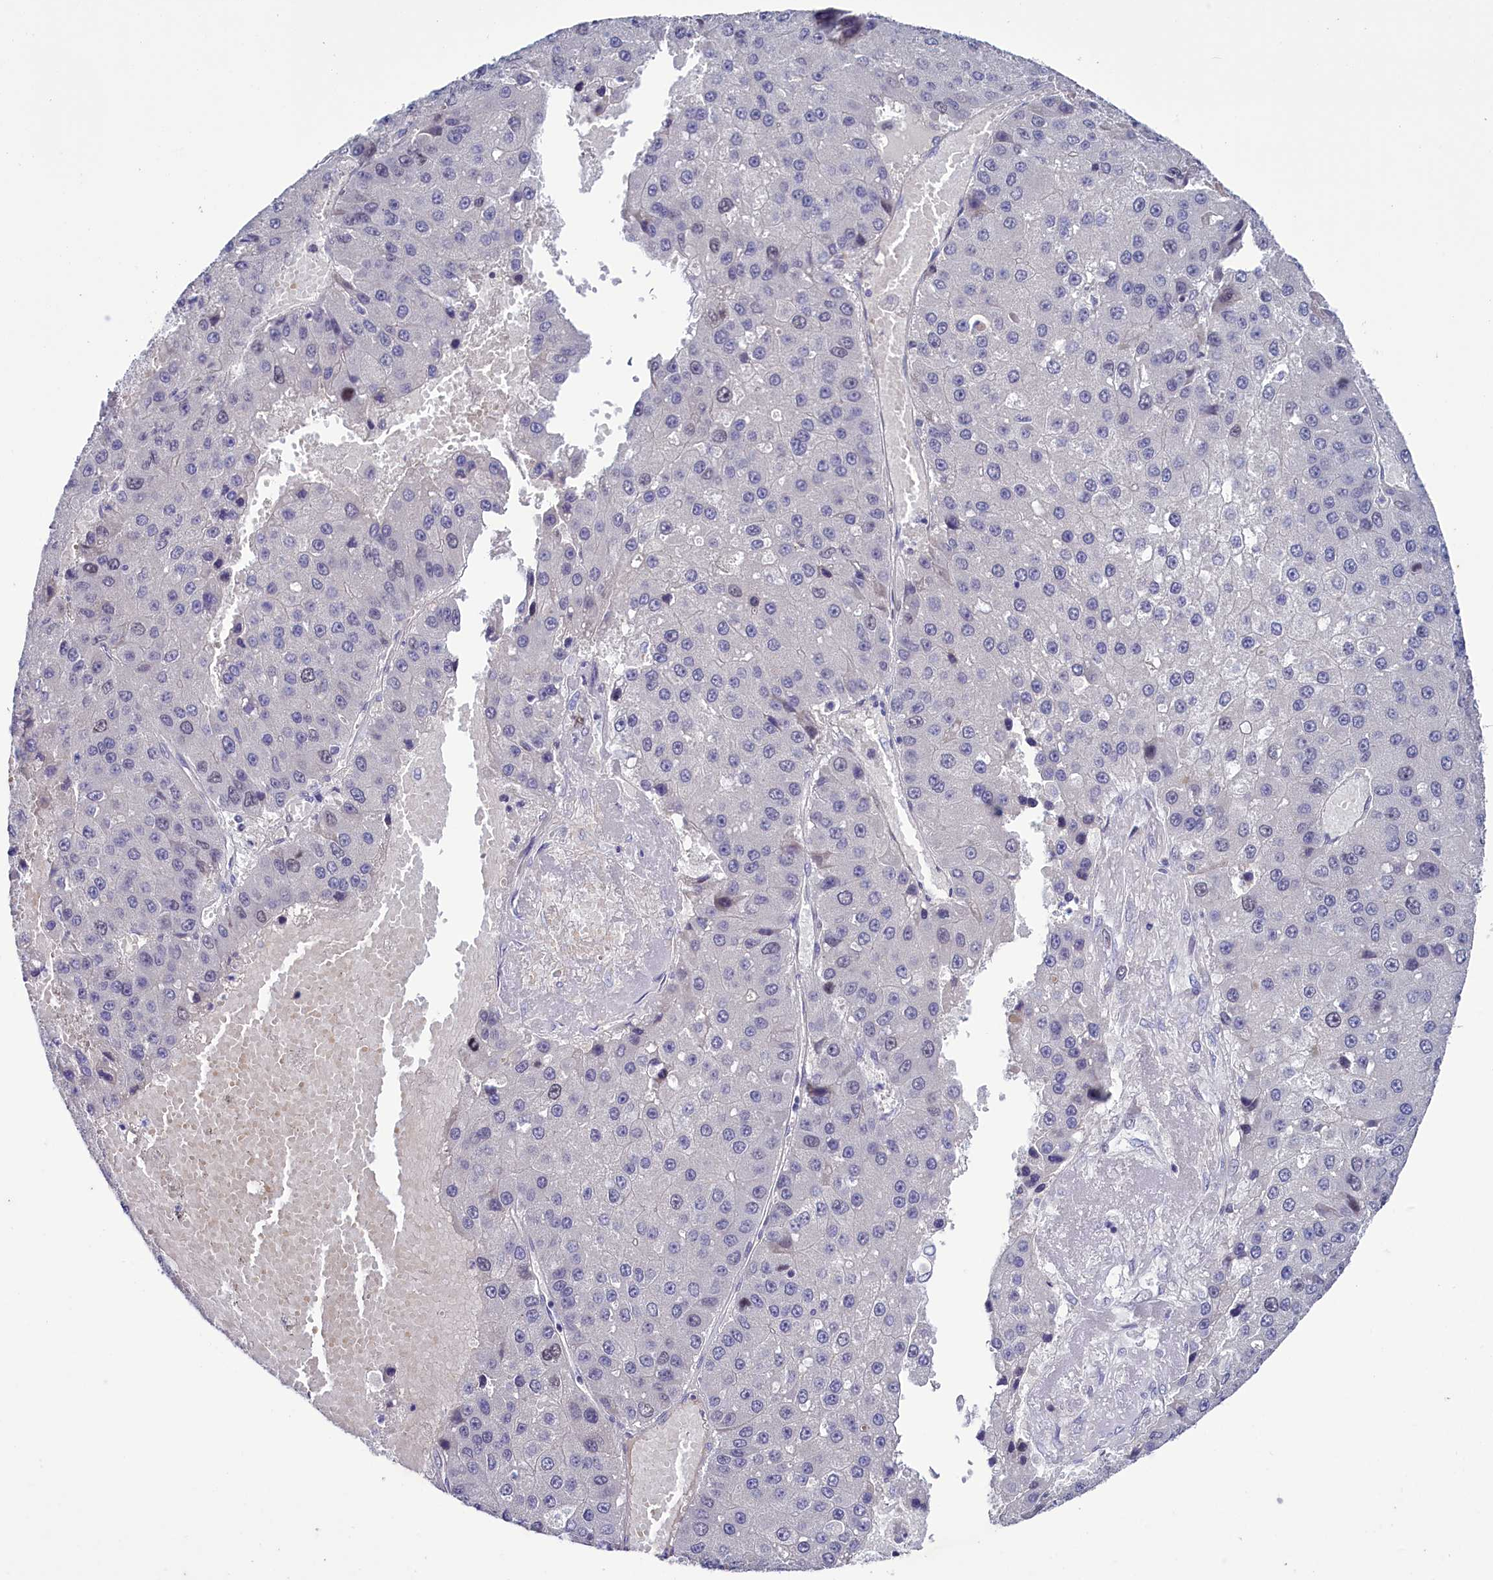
{"staining": {"intensity": "negative", "quantity": "none", "location": "none"}, "tissue": "liver cancer", "cell_type": "Tumor cells", "image_type": "cancer", "snomed": [{"axis": "morphology", "description": "Carcinoma, Hepatocellular, NOS"}, {"axis": "topography", "description": "Liver"}], "caption": "This histopathology image is of liver cancer (hepatocellular carcinoma) stained with IHC to label a protein in brown with the nuclei are counter-stained blue. There is no staining in tumor cells.", "gene": "FAM111B", "patient": {"sex": "female", "age": 73}}